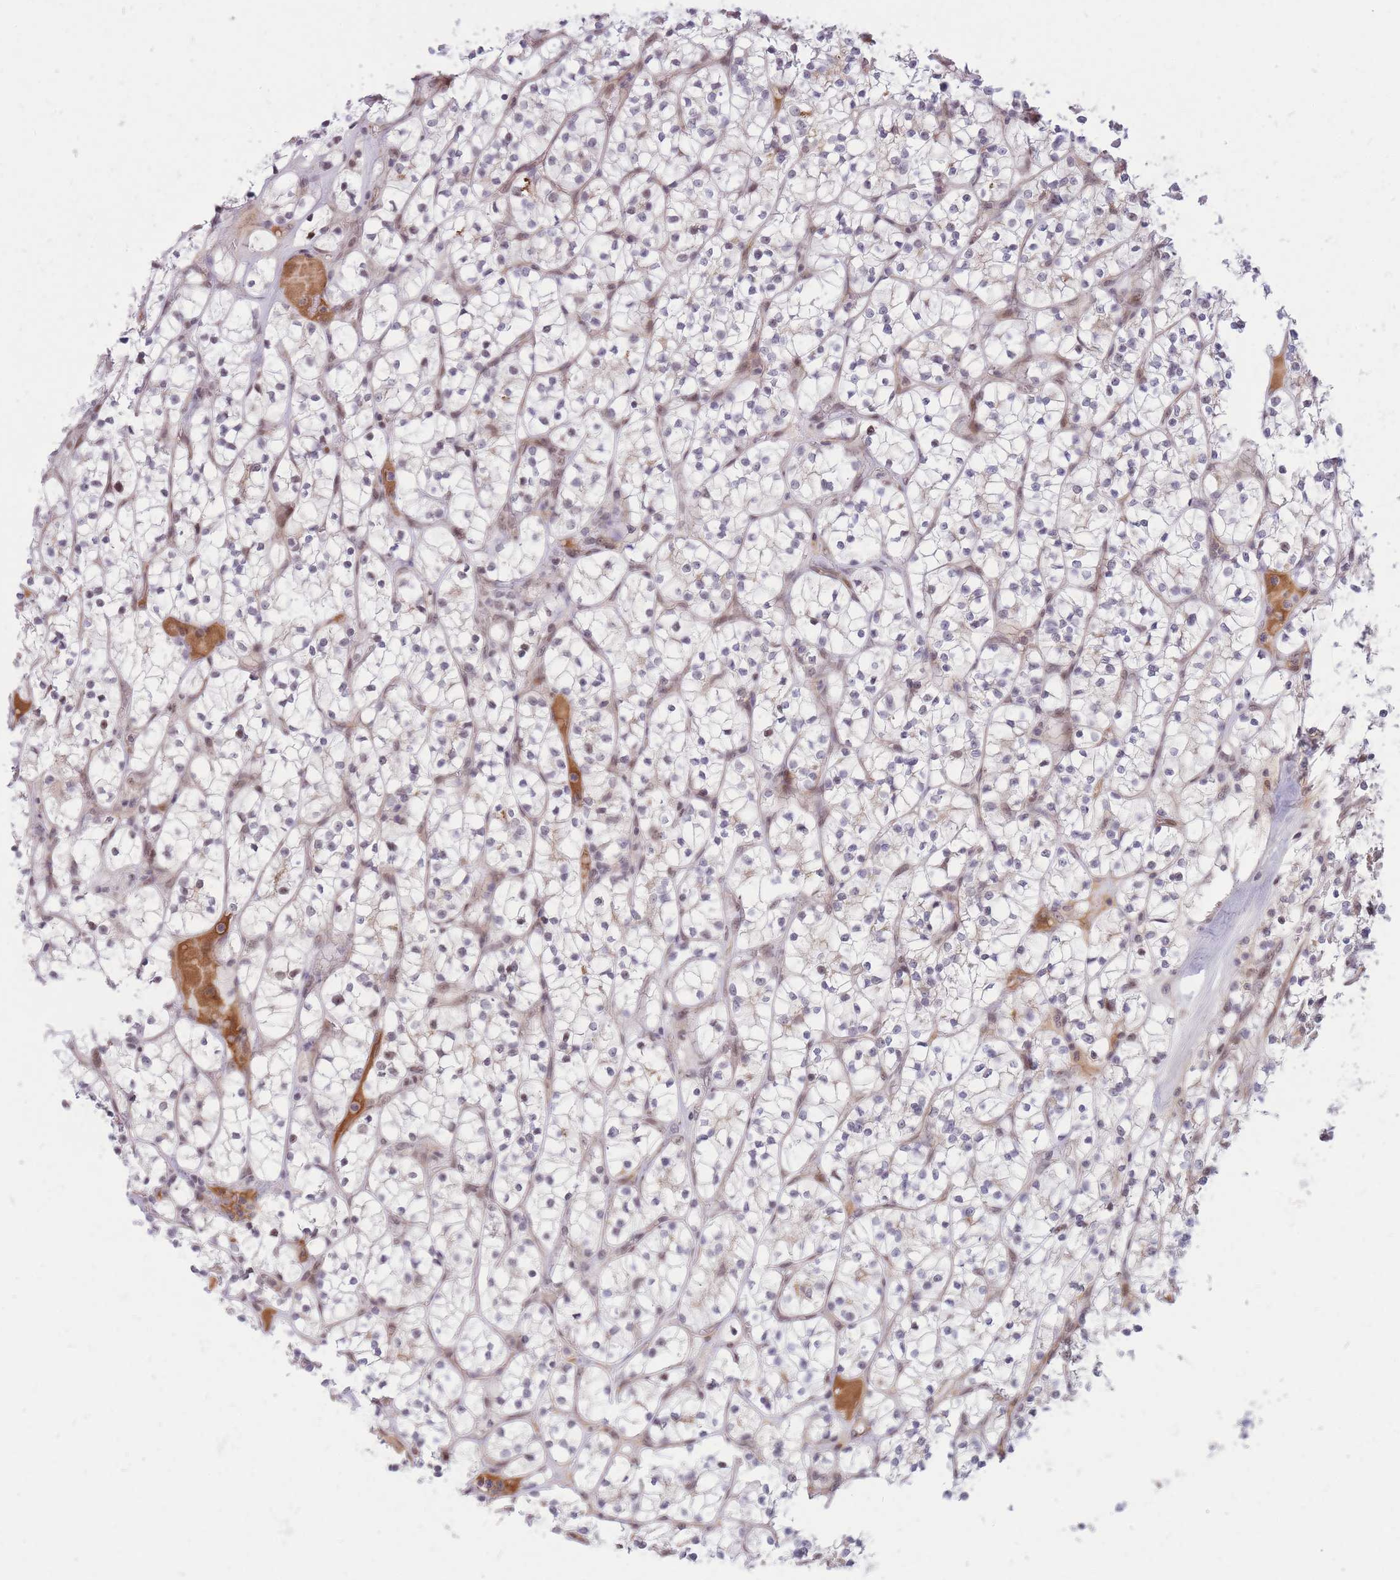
{"staining": {"intensity": "negative", "quantity": "none", "location": "none"}, "tissue": "renal cancer", "cell_type": "Tumor cells", "image_type": "cancer", "snomed": [{"axis": "morphology", "description": "Adenocarcinoma, NOS"}, {"axis": "topography", "description": "Kidney"}], "caption": "Protein analysis of renal cancer (adenocarcinoma) reveals no significant staining in tumor cells. (IHC, brightfield microscopy, high magnification).", "gene": "ERICH6B", "patient": {"sex": "female", "age": 64}}